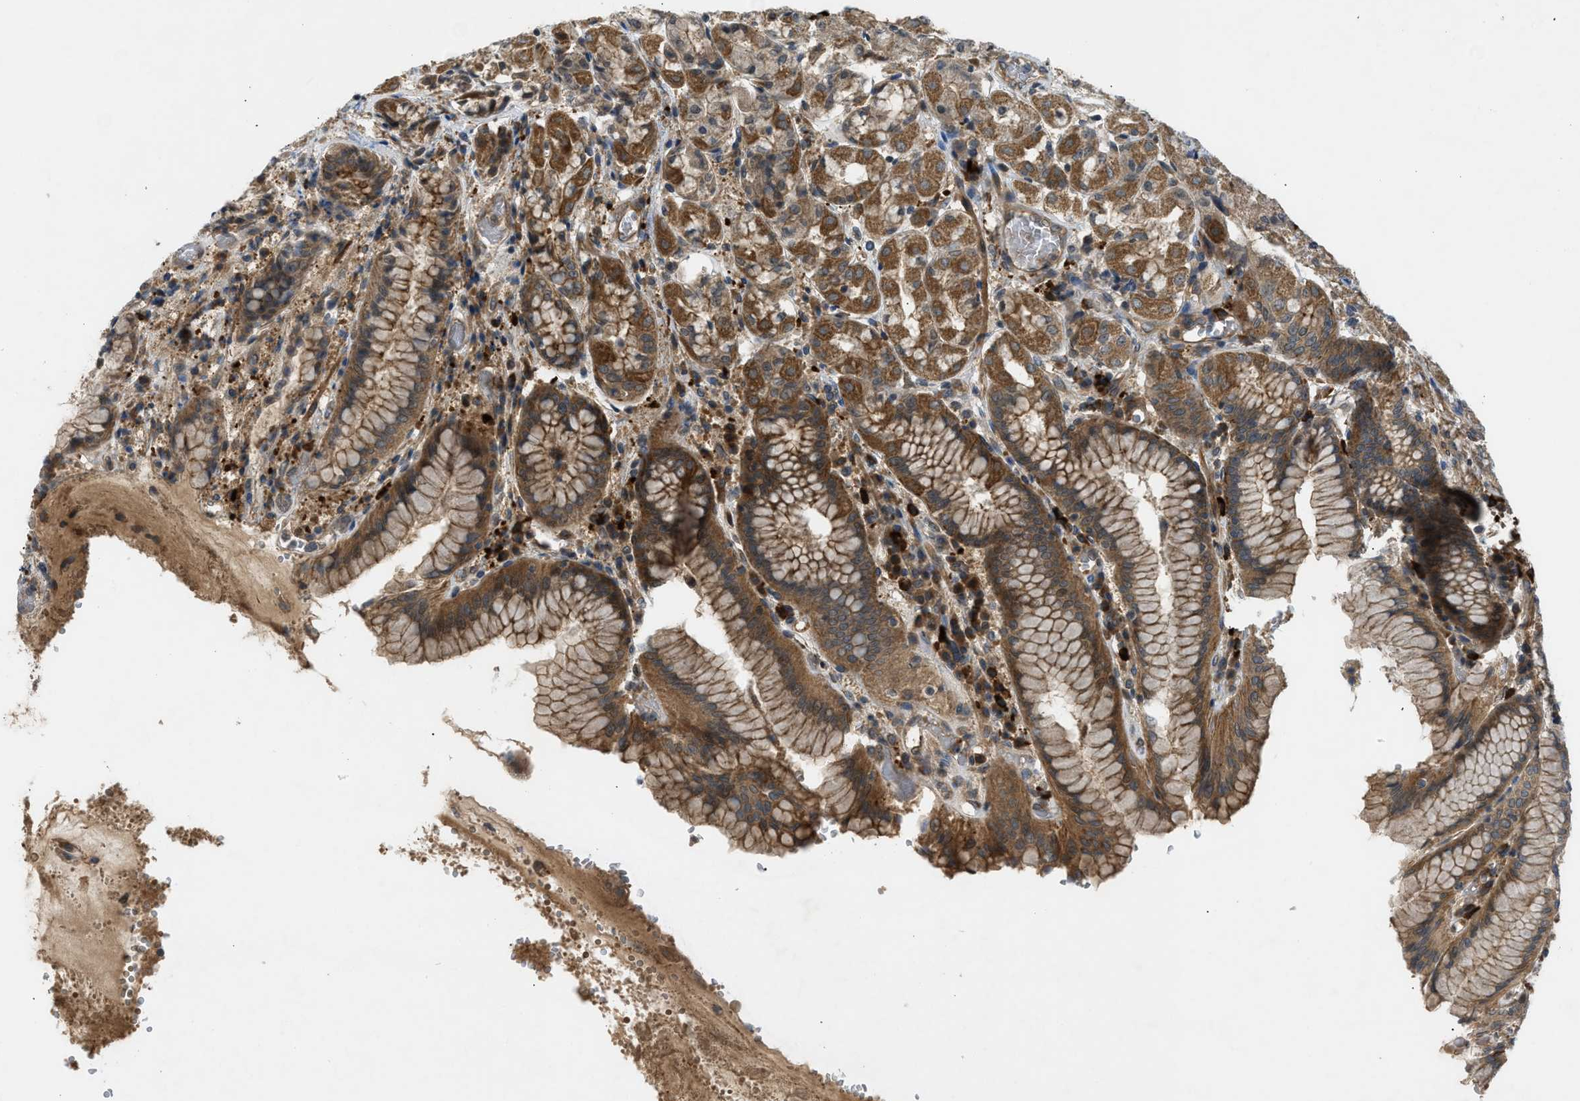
{"staining": {"intensity": "moderate", "quantity": ">75%", "location": "cytoplasmic/membranous"}, "tissue": "stomach", "cell_type": "Glandular cells", "image_type": "normal", "snomed": [{"axis": "morphology", "description": "Normal tissue, NOS"}, {"axis": "topography", "description": "Stomach"}, {"axis": "topography", "description": "Stomach, lower"}], "caption": "Immunohistochemistry (IHC) micrograph of benign stomach: human stomach stained using IHC exhibits medium levels of moderate protein expression localized specifically in the cytoplasmic/membranous of glandular cells, appearing as a cytoplasmic/membranous brown color.", "gene": "ADCY8", "patient": {"sex": "female", "age": 56}}